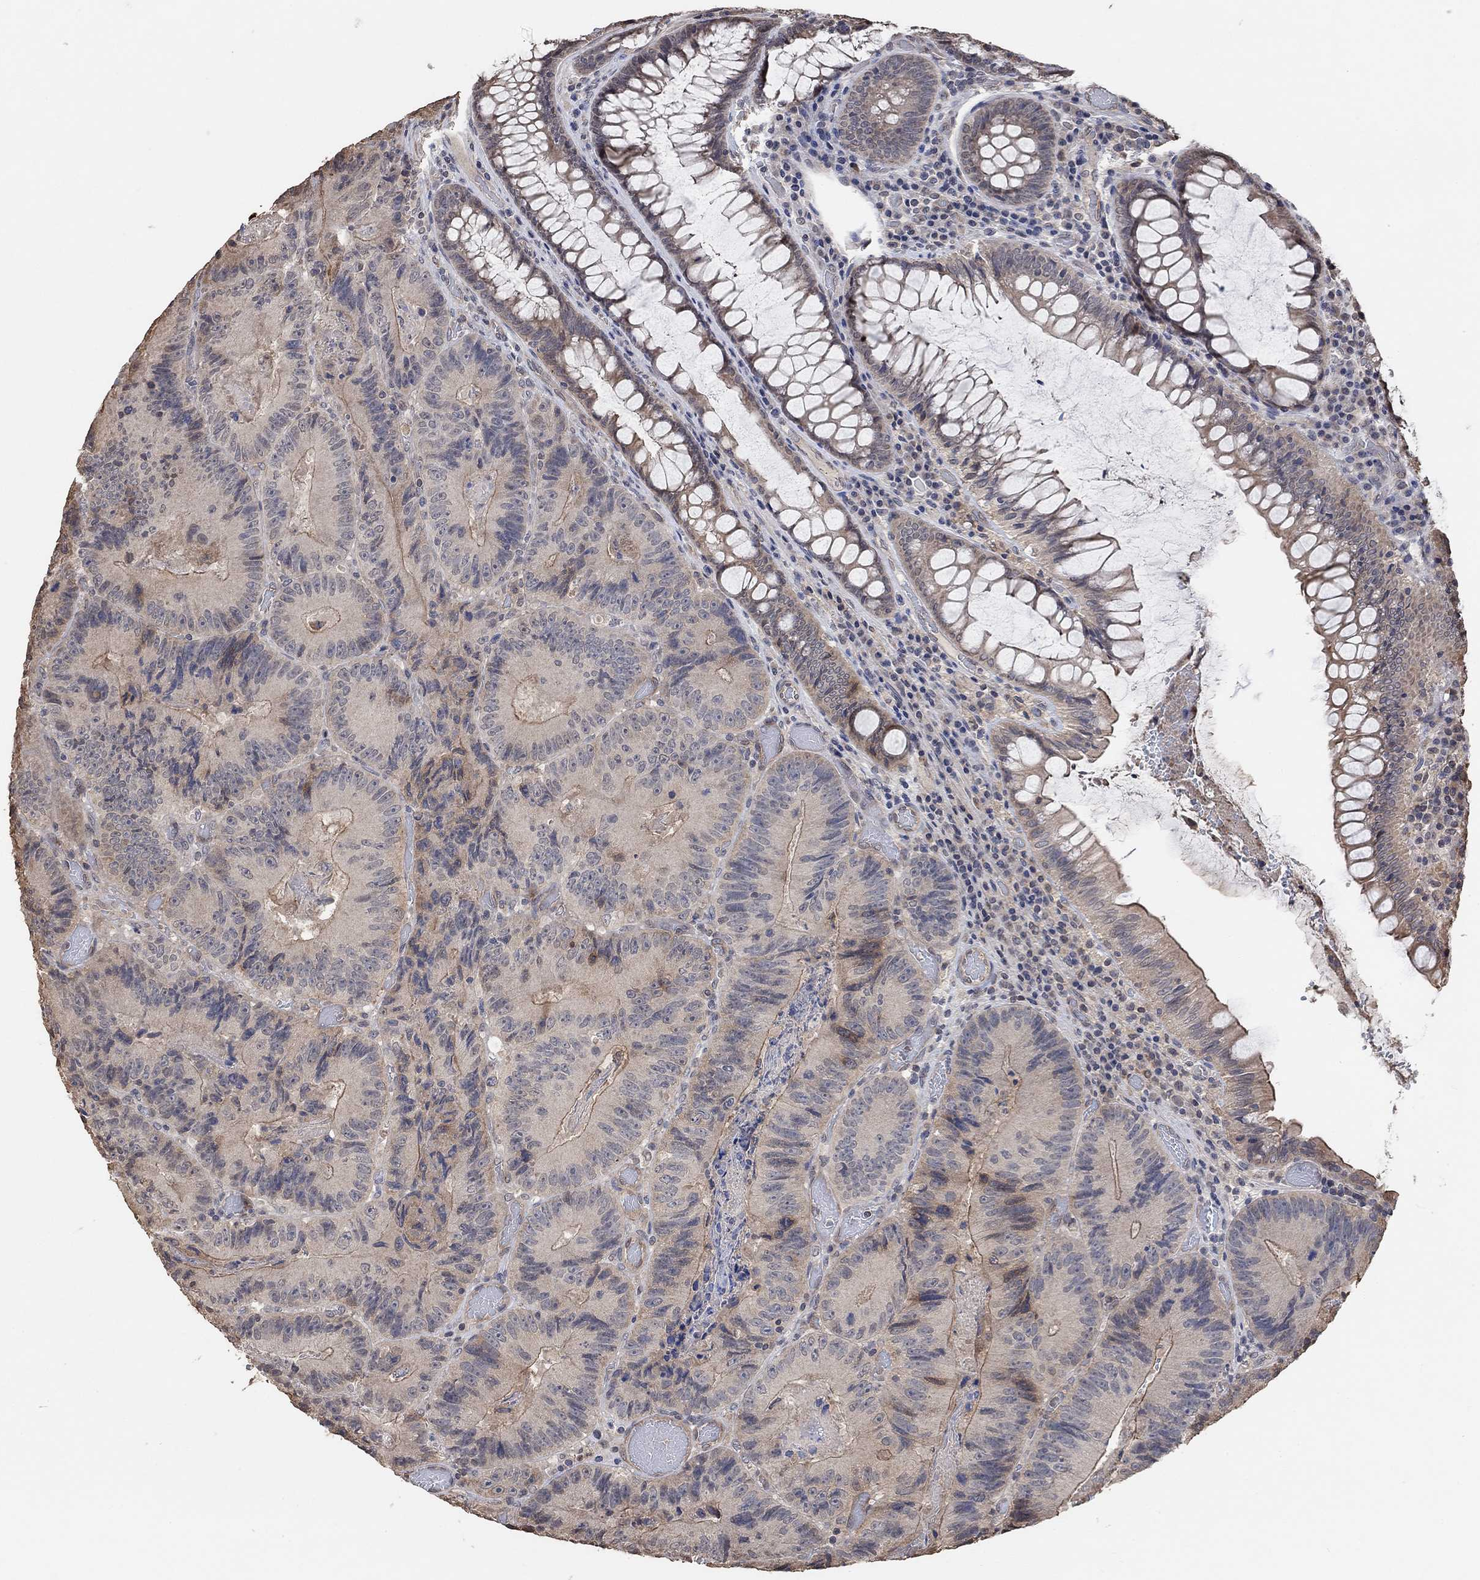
{"staining": {"intensity": "moderate", "quantity": "<25%", "location": "cytoplasmic/membranous"}, "tissue": "colorectal cancer", "cell_type": "Tumor cells", "image_type": "cancer", "snomed": [{"axis": "morphology", "description": "Adenocarcinoma, NOS"}, {"axis": "topography", "description": "Colon"}], "caption": "The image displays immunohistochemical staining of colorectal cancer. There is moderate cytoplasmic/membranous staining is seen in about <25% of tumor cells.", "gene": "UNC5B", "patient": {"sex": "female", "age": 86}}